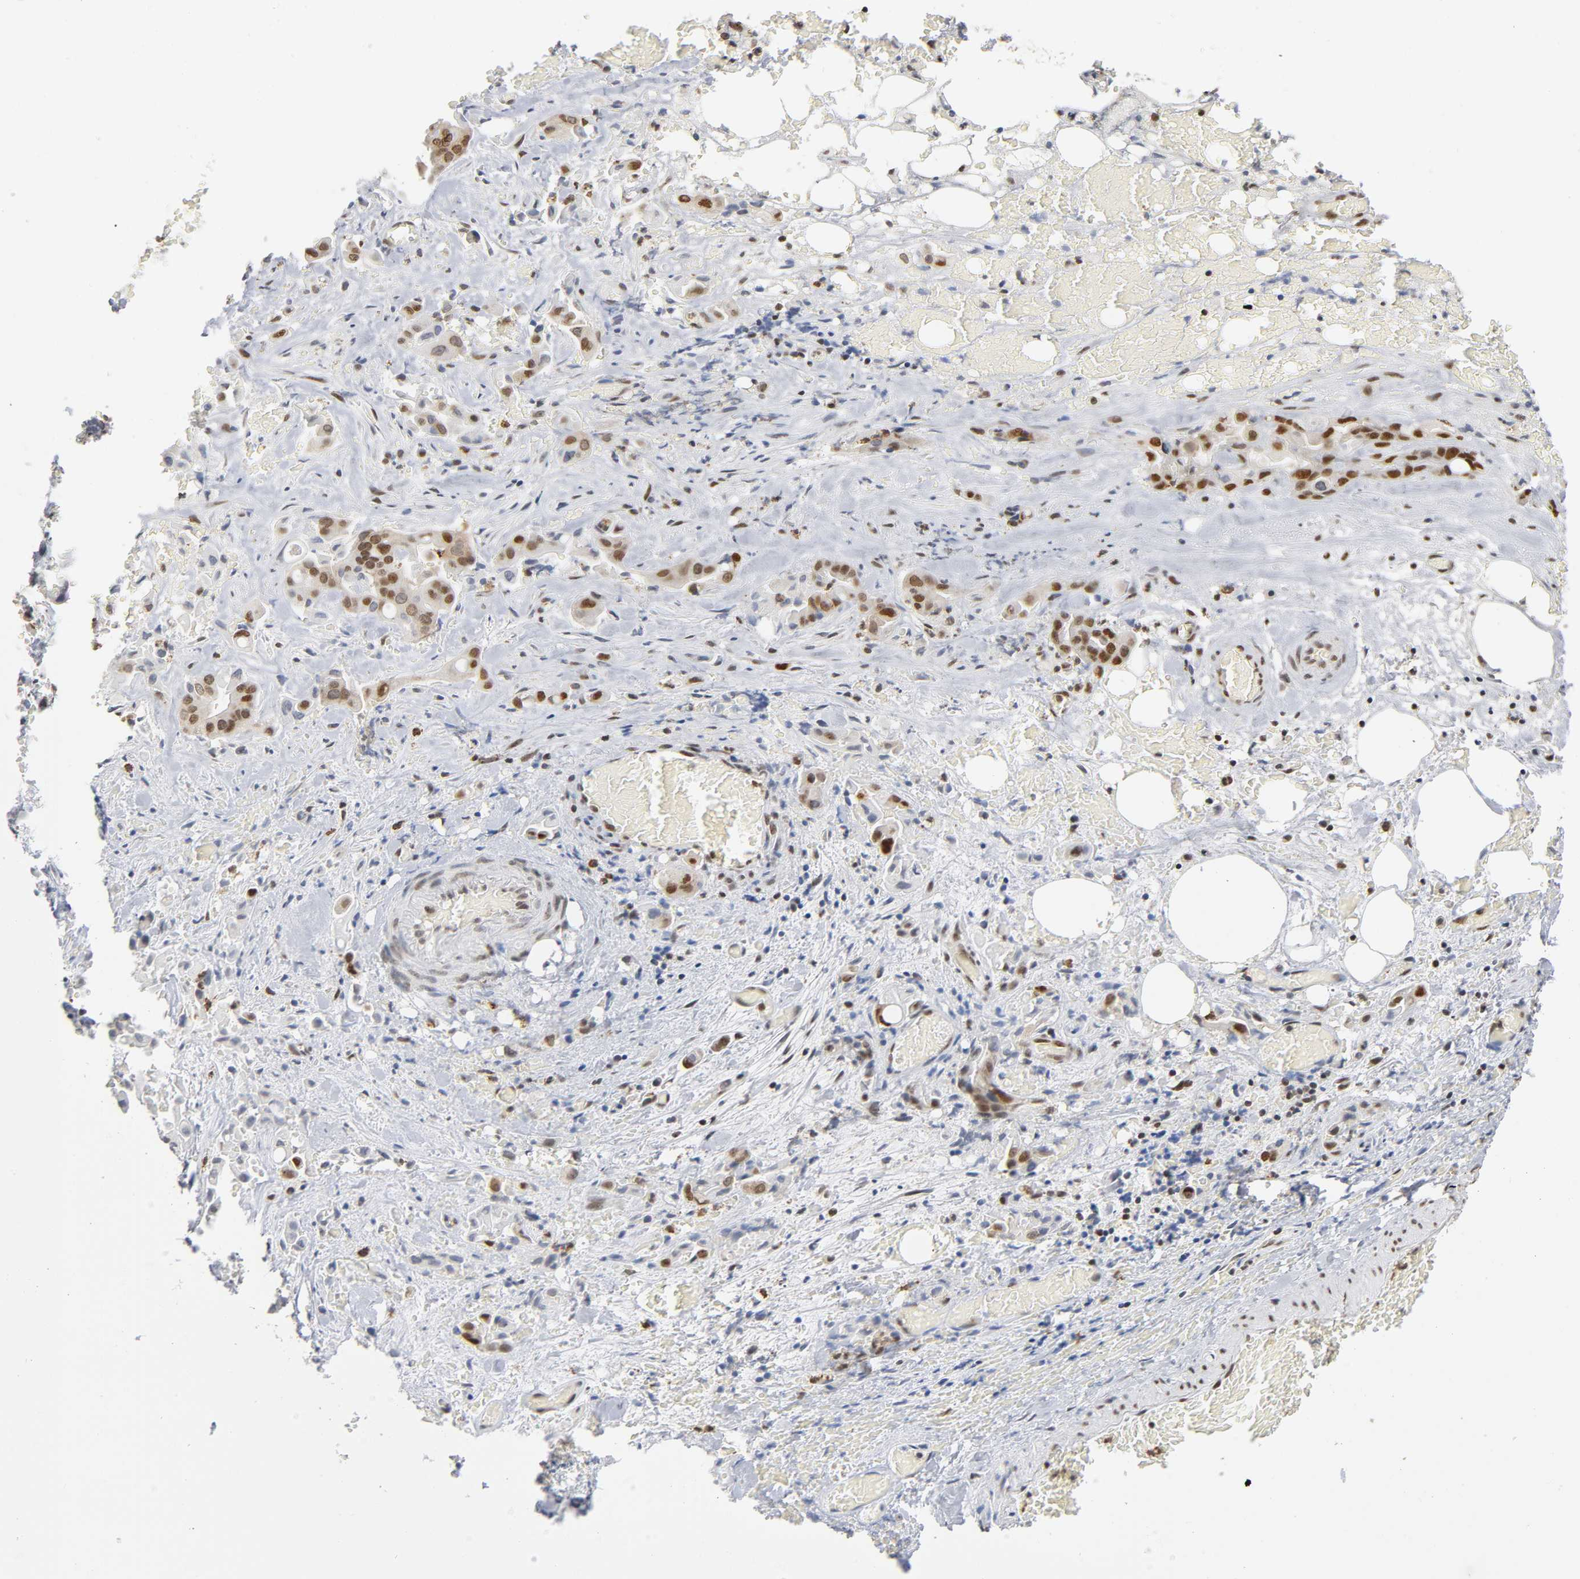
{"staining": {"intensity": "moderate", "quantity": ">75%", "location": "nuclear"}, "tissue": "liver cancer", "cell_type": "Tumor cells", "image_type": "cancer", "snomed": [{"axis": "morphology", "description": "Cholangiocarcinoma"}, {"axis": "topography", "description": "Liver"}], "caption": "Moderate nuclear staining is seen in approximately >75% of tumor cells in liver cancer (cholangiocarcinoma).", "gene": "SUMO1", "patient": {"sex": "female", "age": 68}}